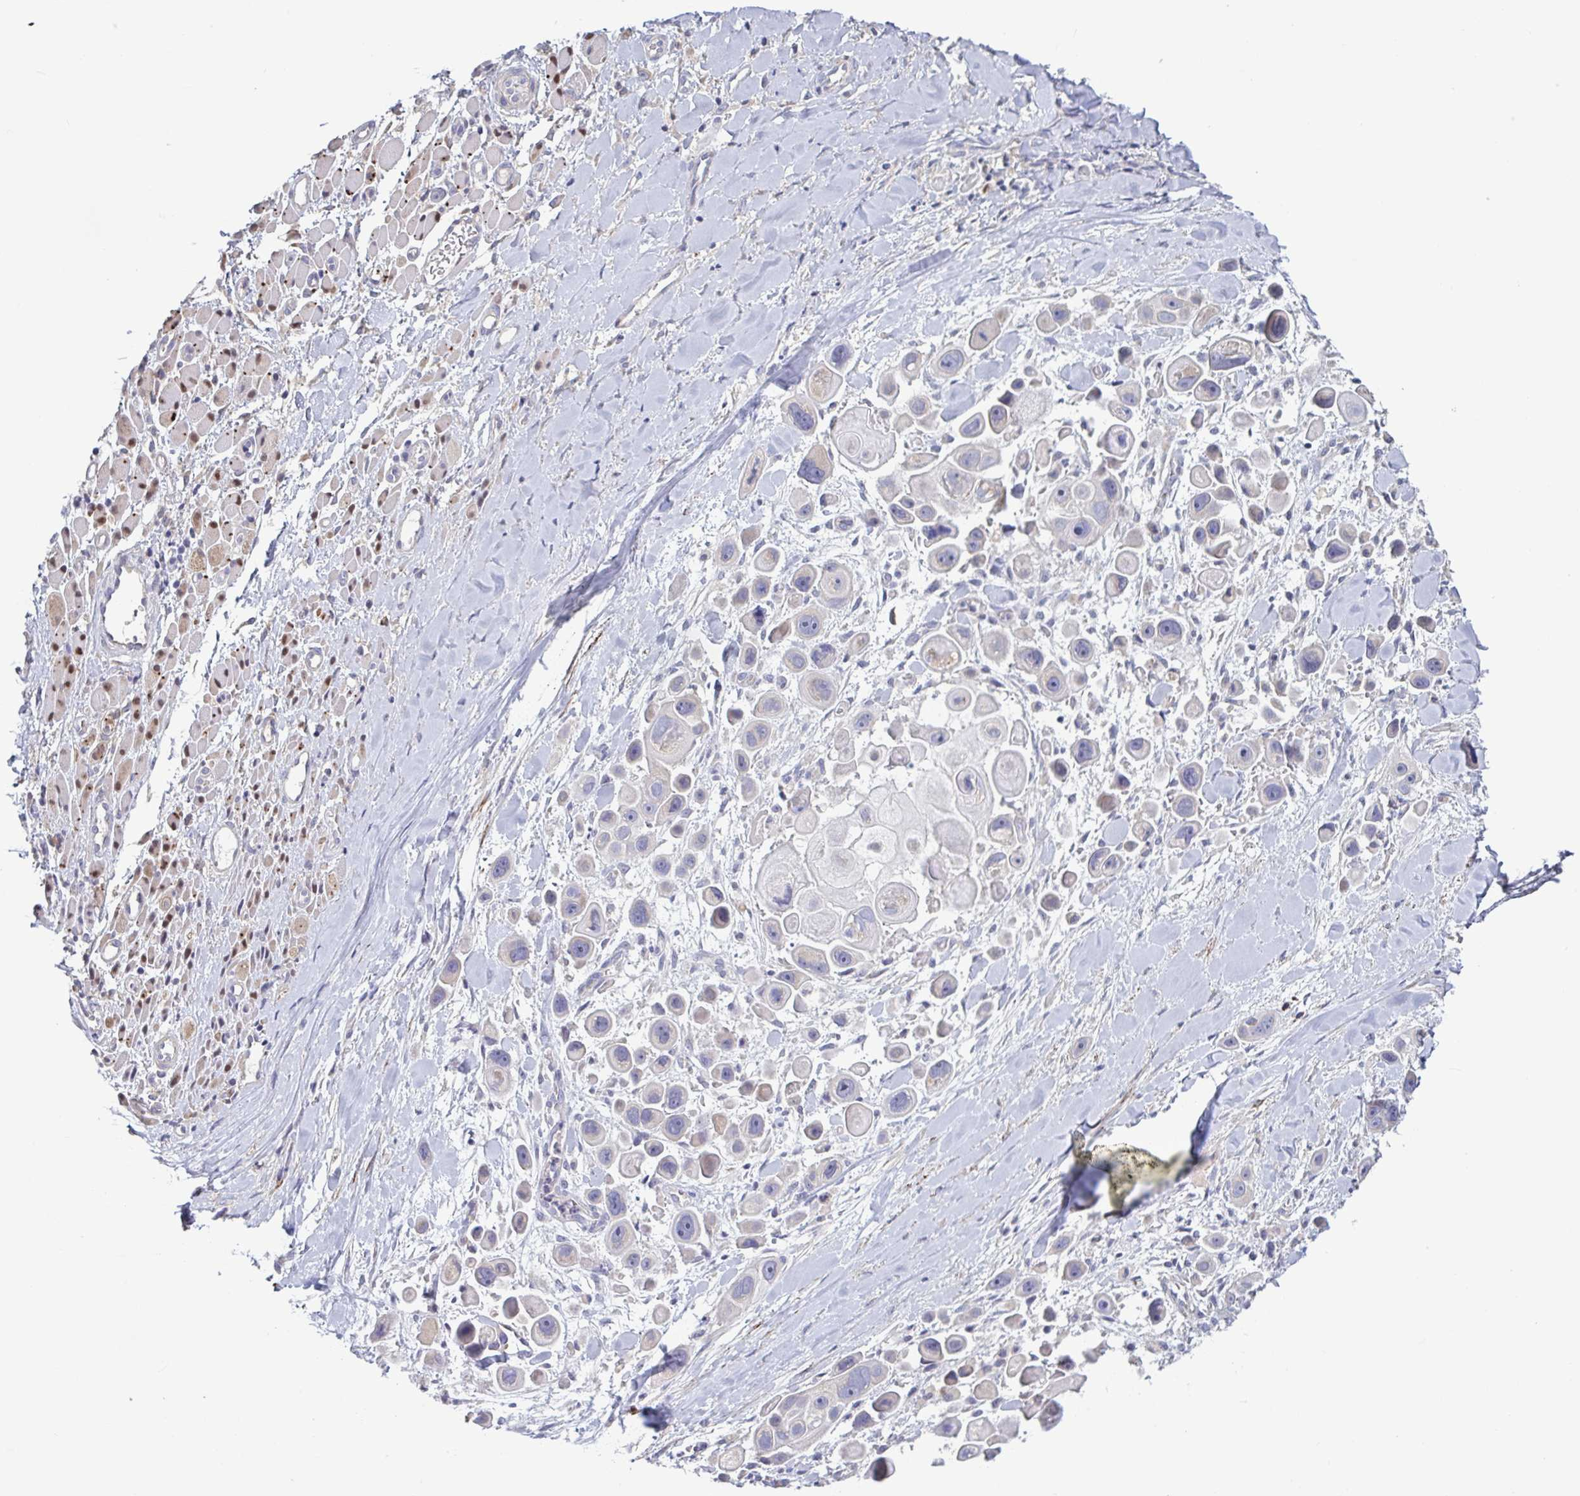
{"staining": {"intensity": "negative", "quantity": "none", "location": "none"}, "tissue": "skin cancer", "cell_type": "Tumor cells", "image_type": "cancer", "snomed": [{"axis": "morphology", "description": "Squamous cell carcinoma, NOS"}, {"axis": "topography", "description": "Skin"}], "caption": "Immunohistochemistry (IHC) photomicrograph of neoplastic tissue: human skin squamous cell carcinoma stained with DAB shows no significant protein staining in tumor cells.", "gene": "CD1E", "patient": {"sex": "male", "age": 67}}